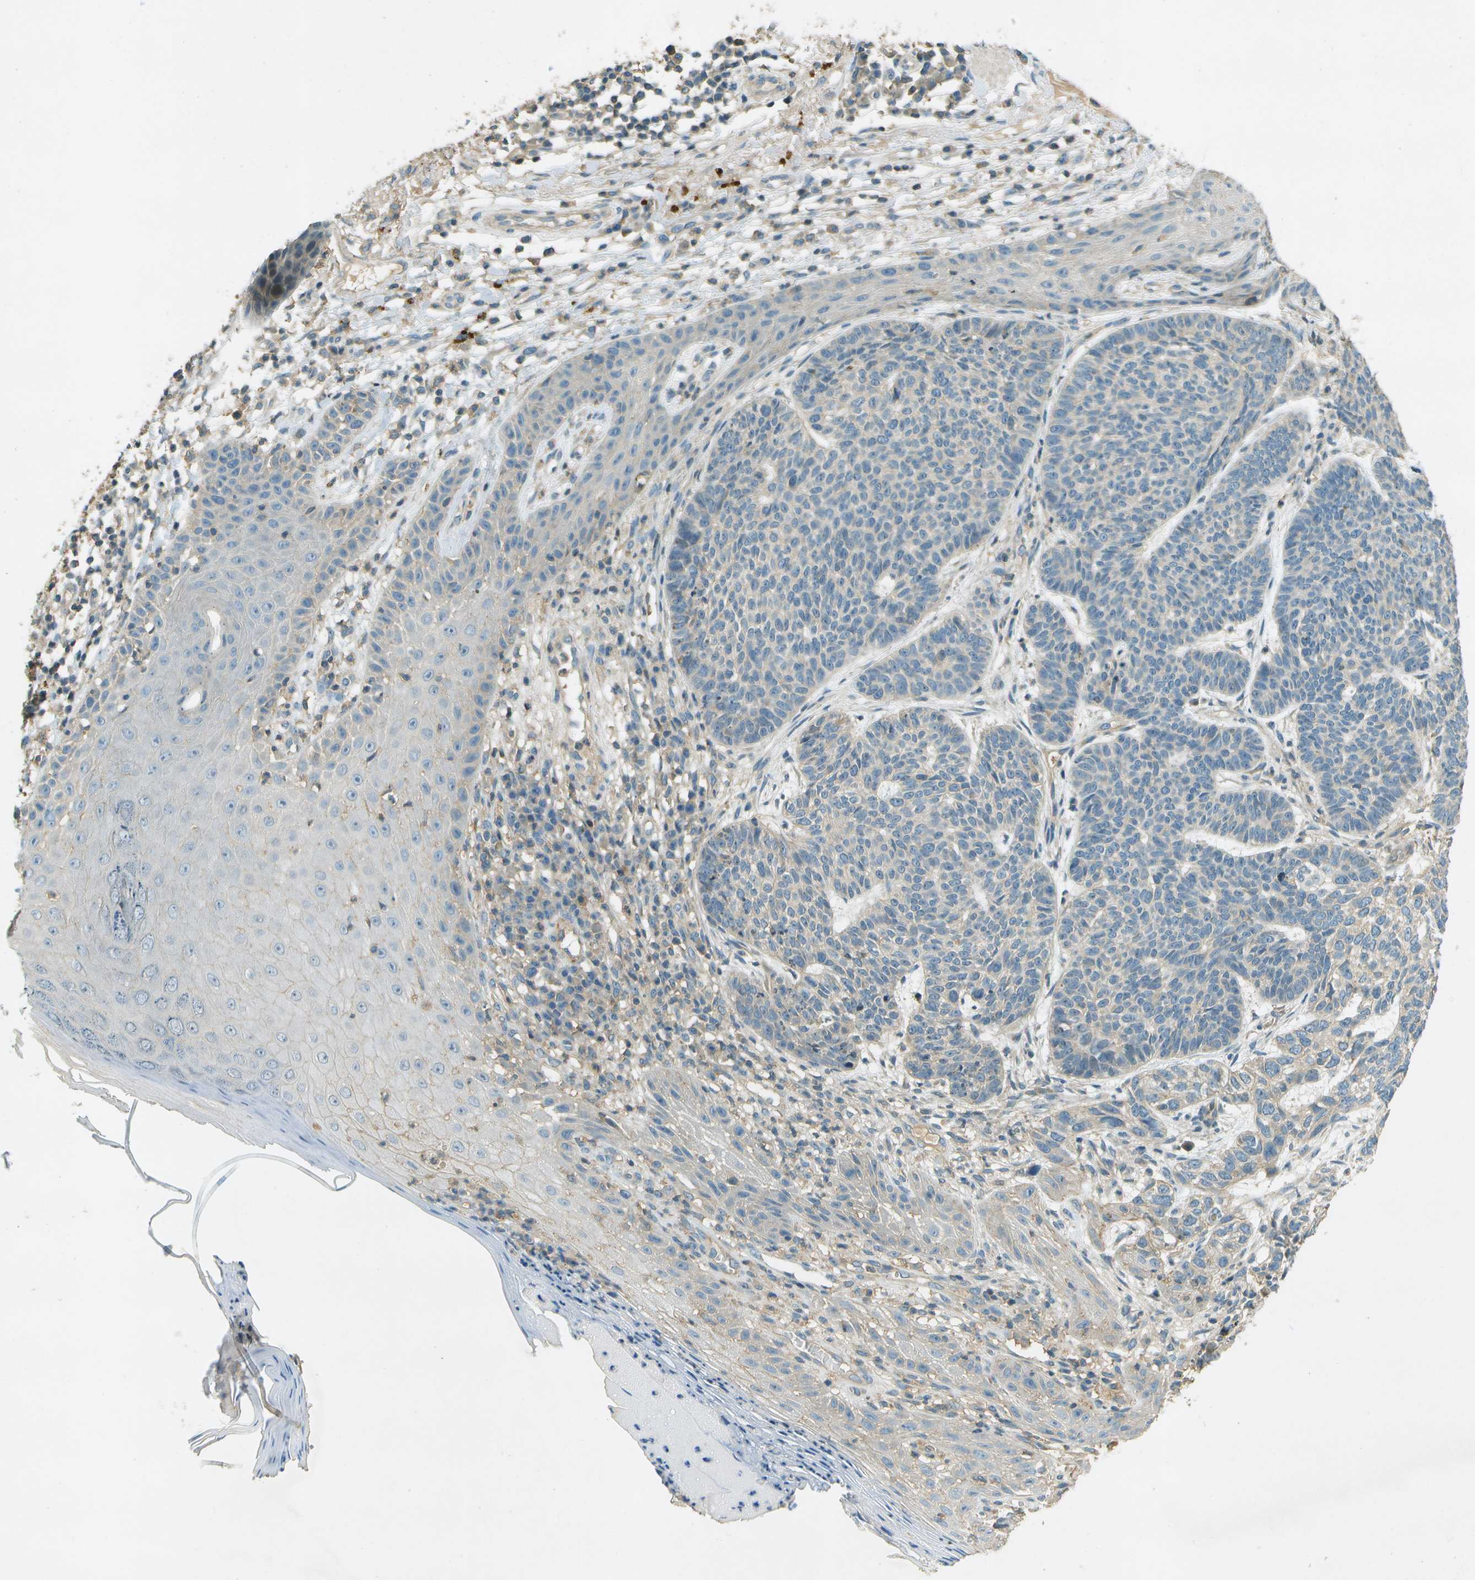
{"staining": {"intensity": "negative", "quantity": "none", "location": "none"}, "tissue": "skin cancer", "cell_type": "Tumor cells", "image_type": "cancer", "snomed": [{"axis": "morphology", "description": "Normal tissue, NOS"}, {"axis": "morphology", "description": "Basal cell carcinoma"}, {"axis": "topography", "description": "Skin"}], "caption": "The immunohistochemistry (IHC) micrograph has no significant expression in tumor cells of basal cell carcinoma (skin) tissue.", "gene": "NUDT4", "patient": {"sex": "male", "age": 79}}